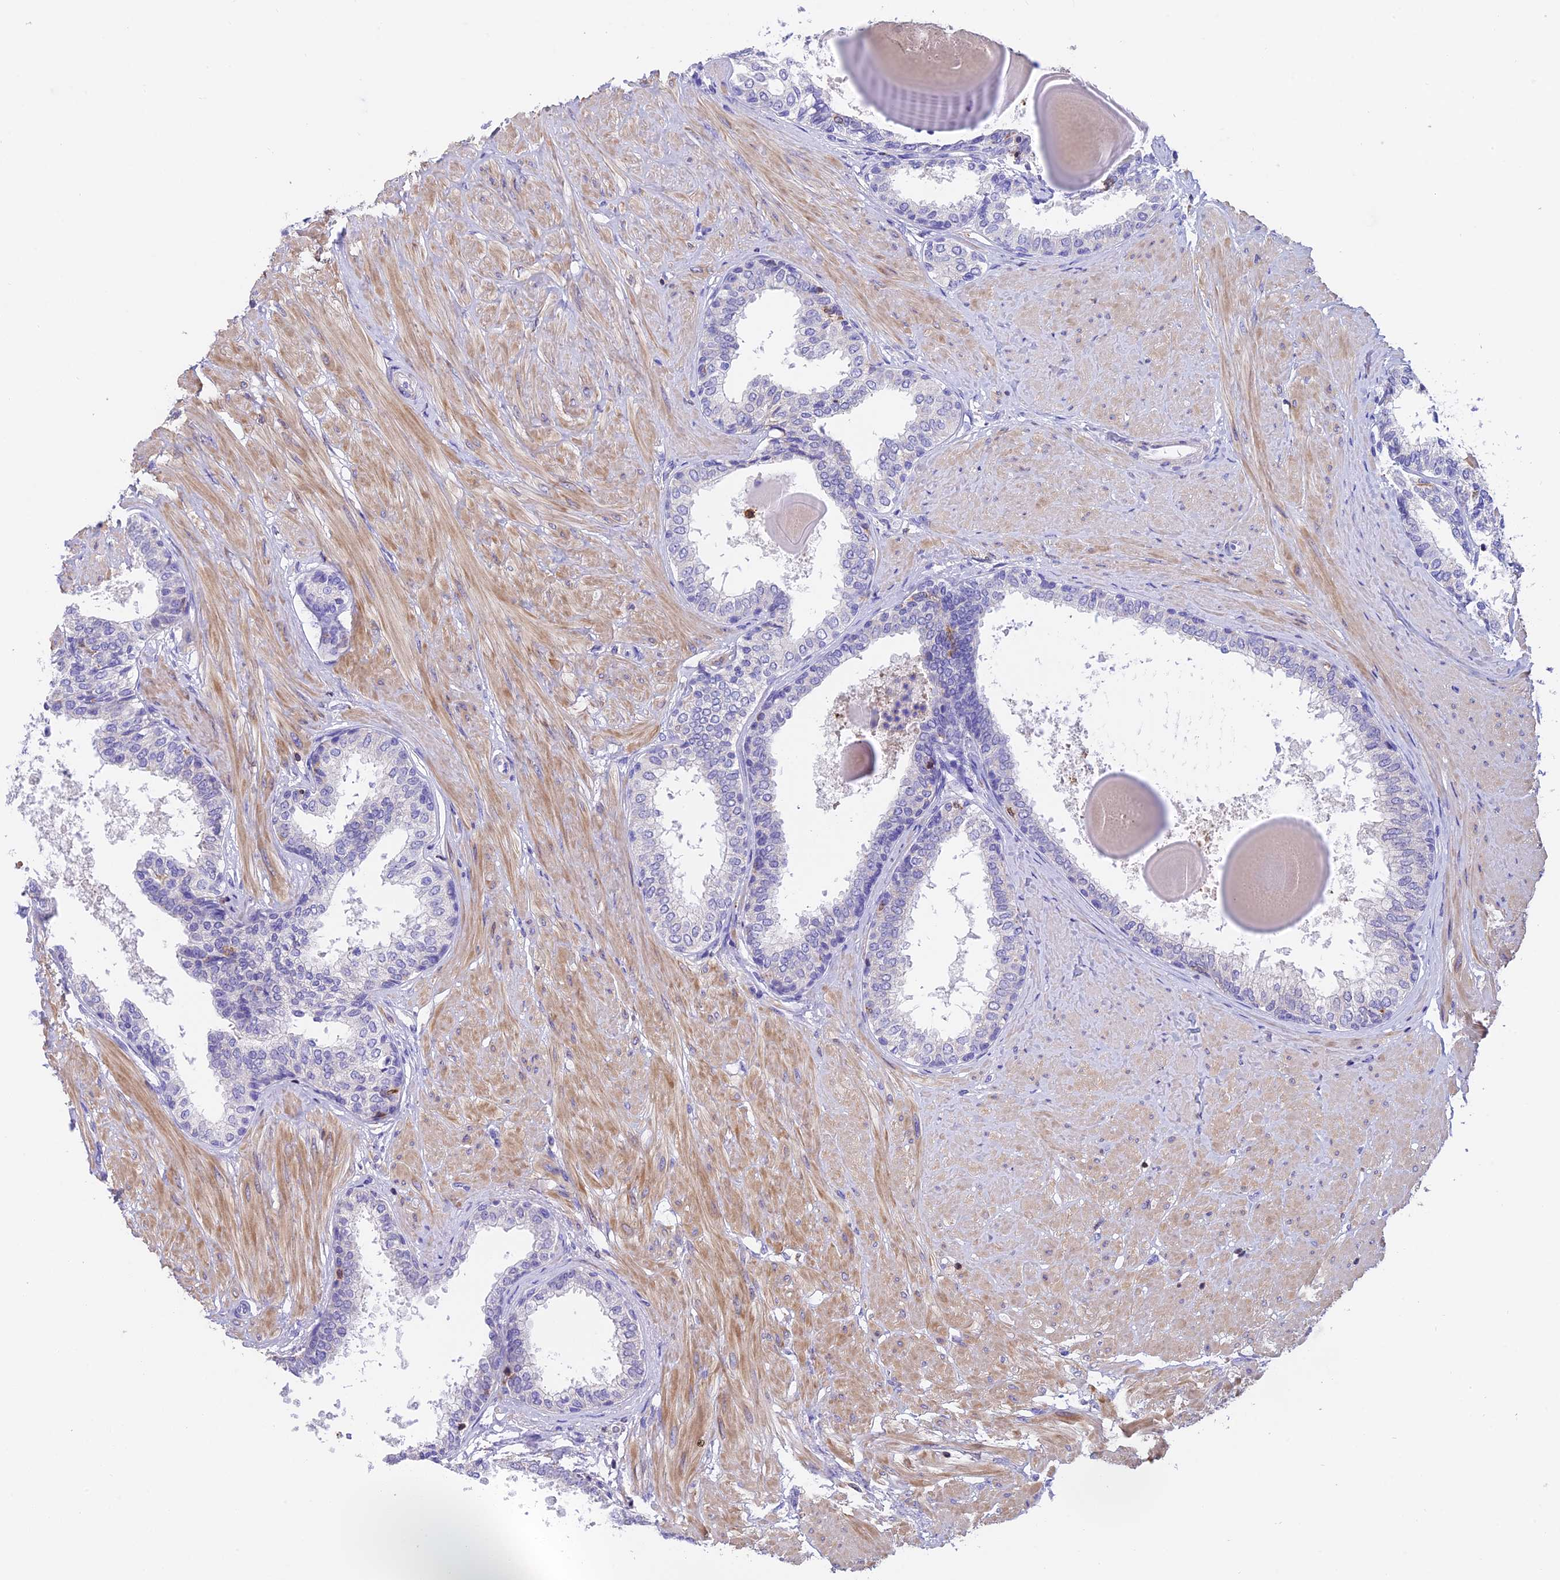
{"staining": {"intensity": "negative", "quantity": "none", "location": "none"}, "tissue": "prostate", "cell_type": "Glandular cells", "image_type": "normal", "snomed": [{"axis": "morphology", "description": "Normal tissue, NOS"}, {"axis": "topography", "description": "Prostate"}], "caption": "IHC image of unremarkable human prostate stained for a protein (brown), which reveals no positivity in glandular cells. (DAB immunohistochemistry with hematoxylin counter stain).", "gene": "LPXN", "patient": {"sex": "male", "age": 48}}